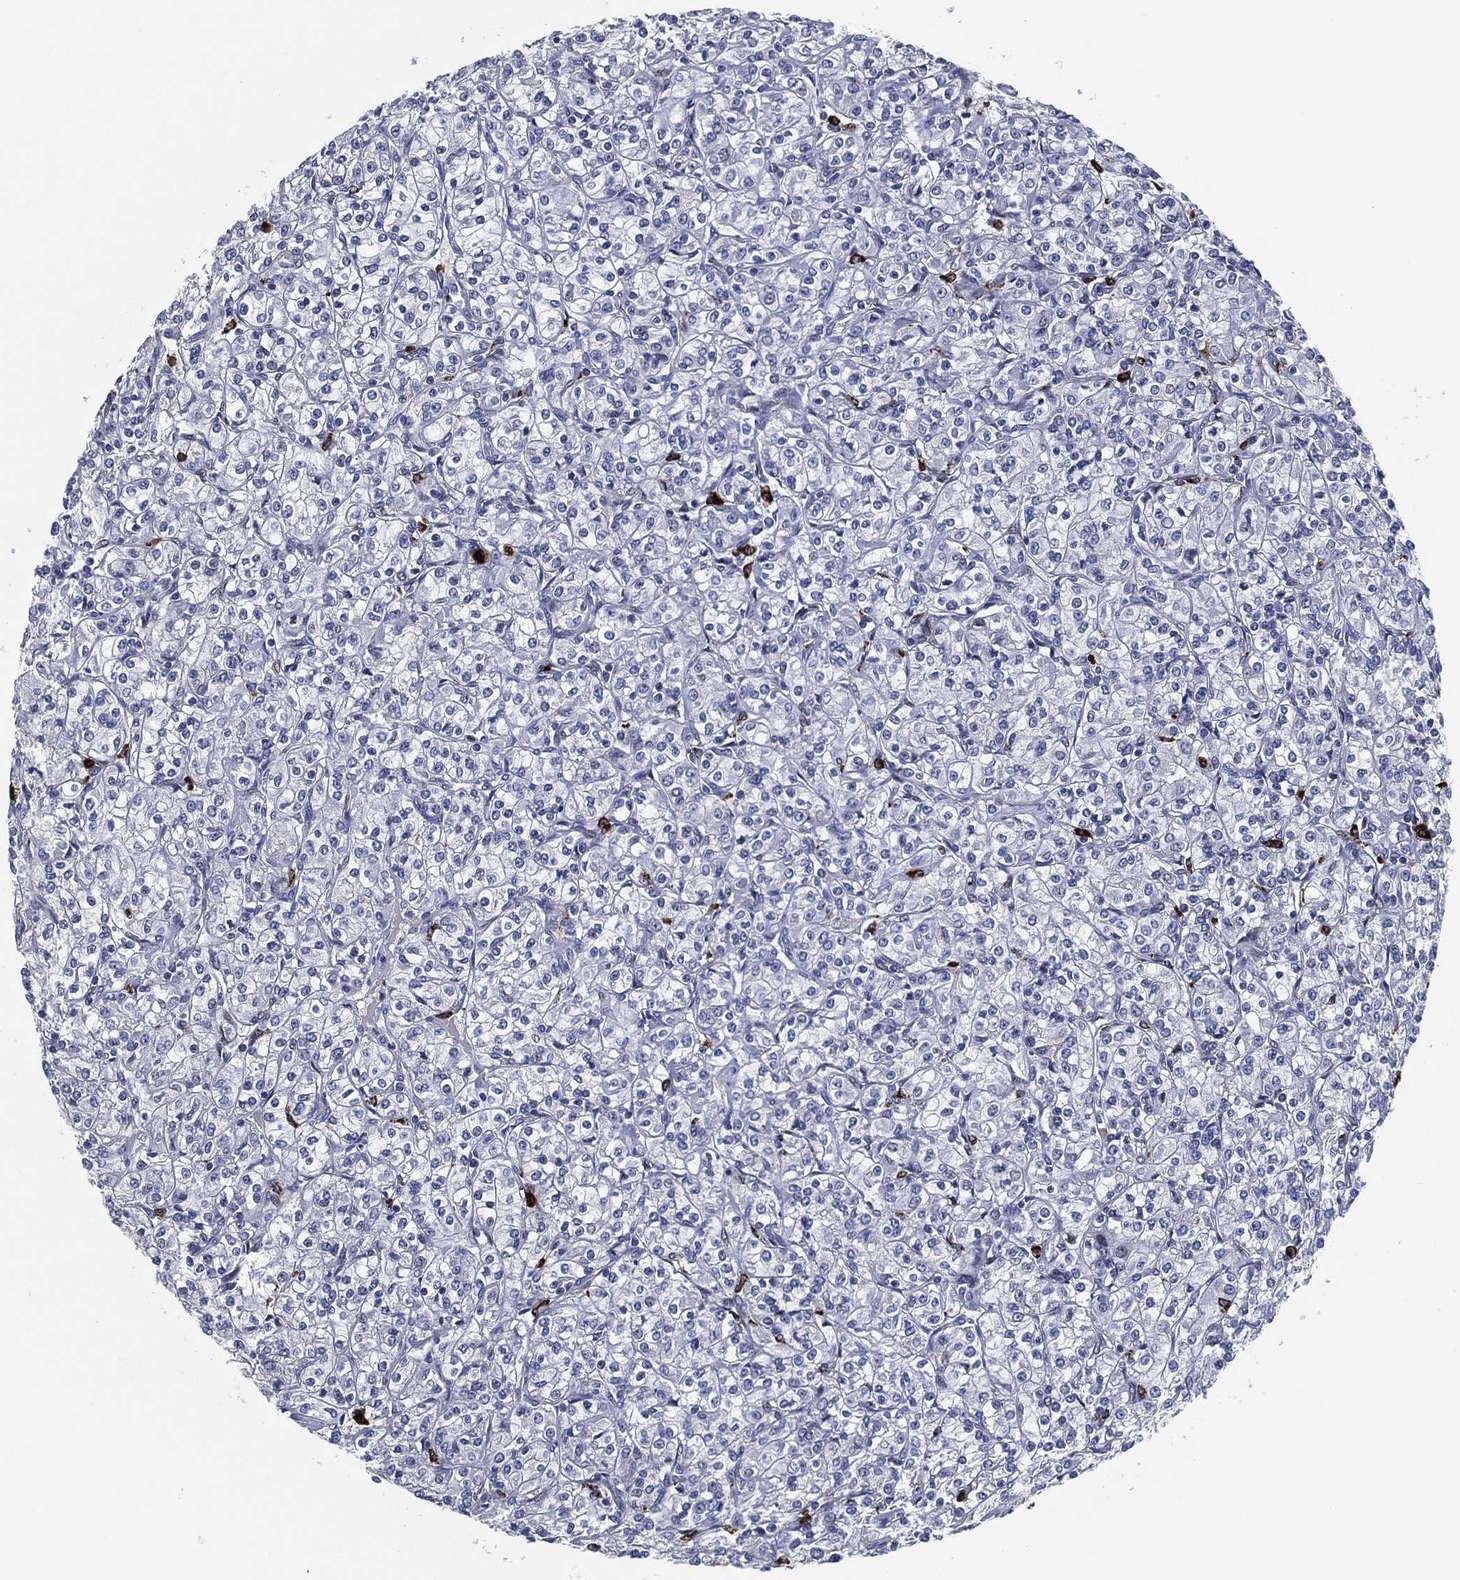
{"staining": {"intensity": "negative", "quantity": "none", "location": "none"}, "tissue": "renal cancer", "cell_type": "Tumor cells", "image_type": "cancer", "snomed": [{"axis": "morphology", "description": "Adenocarcinoma, NOS"}, {"axis": "topography", "description": "Kidney"}], "caption": "This histopathology image is of renal cancer stained with IHC to label a protein in brown with the nuclei are counter-stained blue. There is no expression in tumor cells.", "gene": "MPO", "patient": {"sex": "male", "age": 77}}